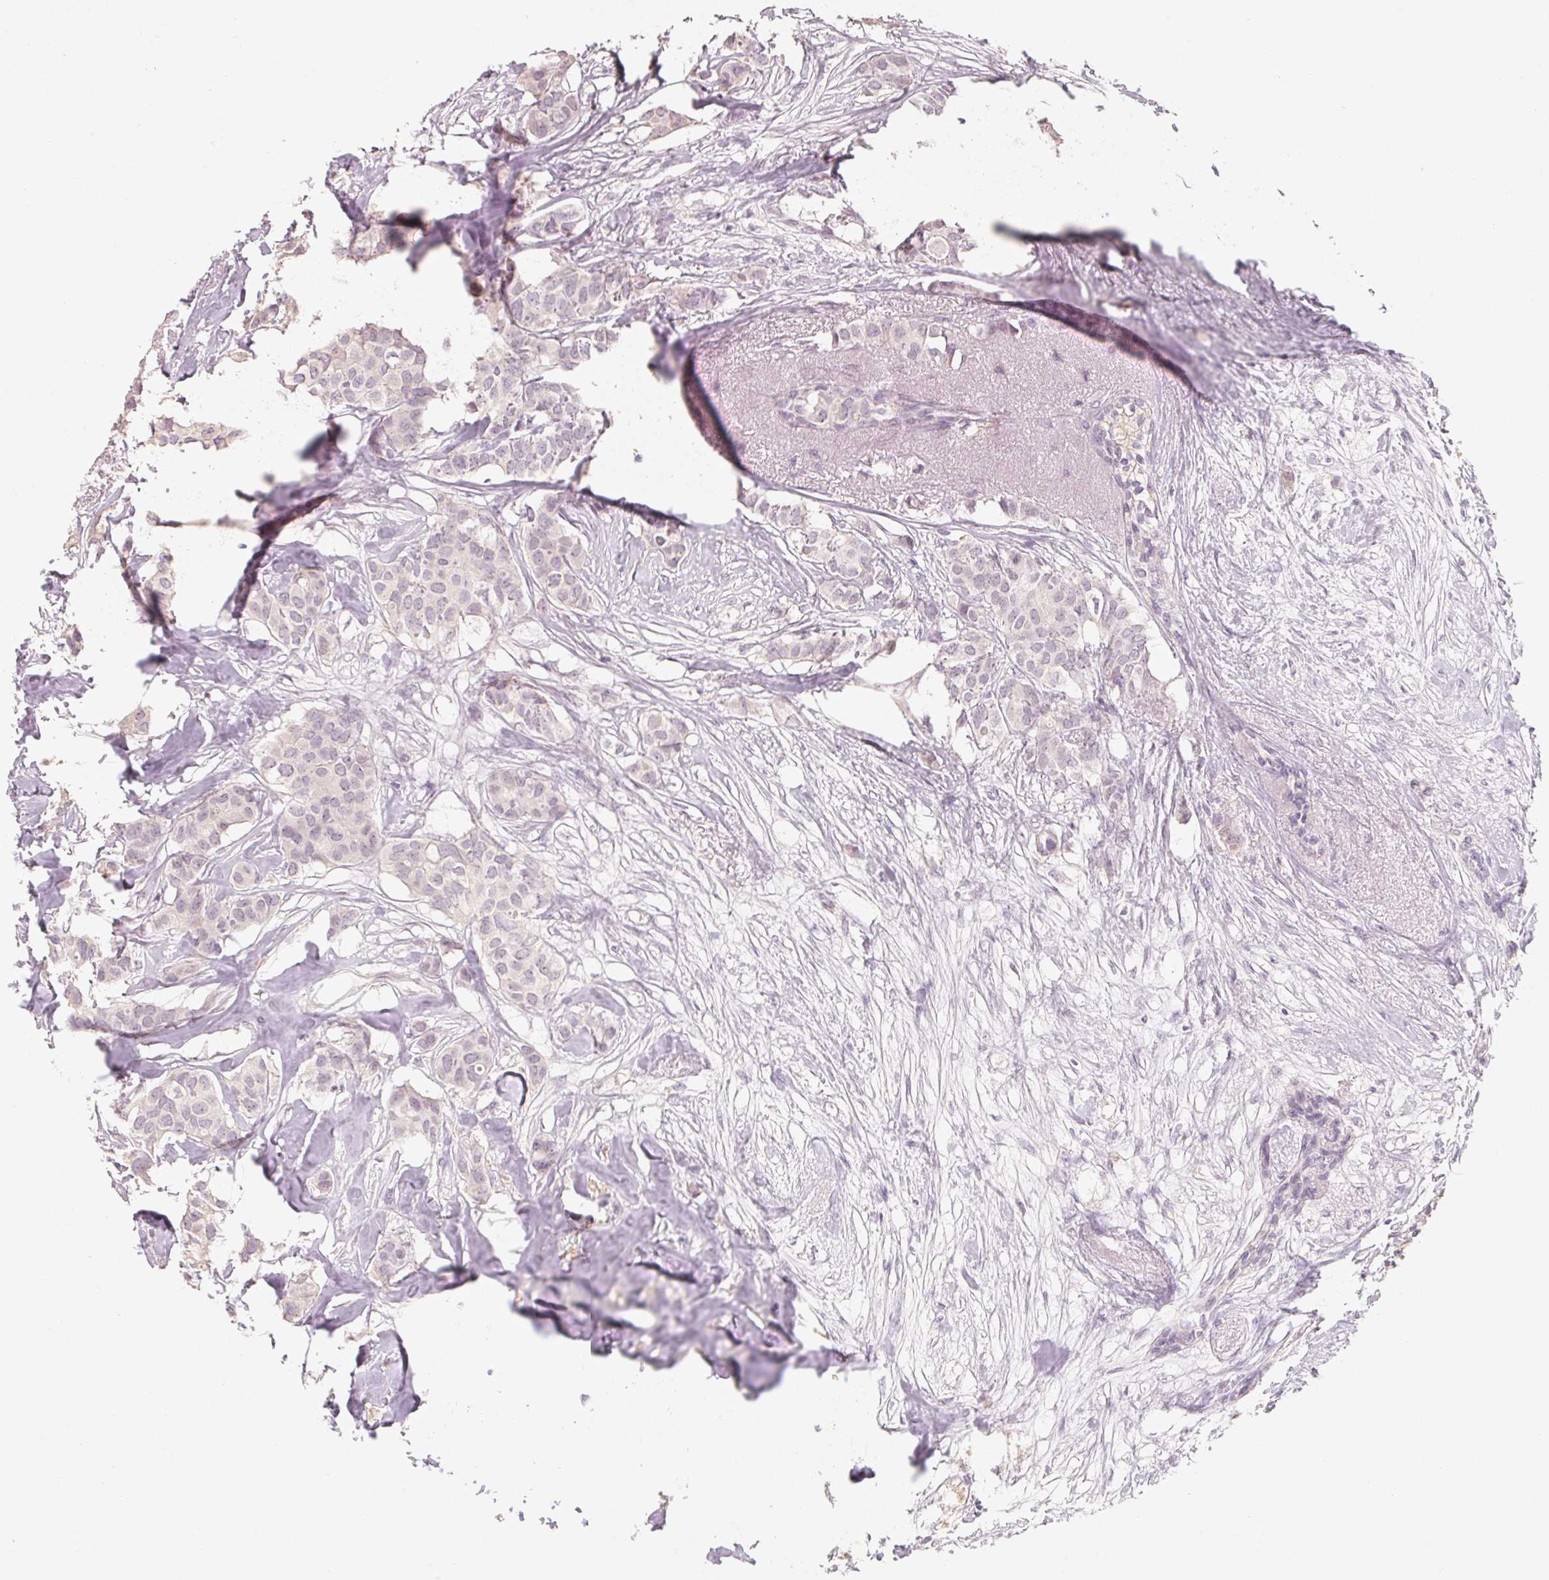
{"staining": {"intensity": "weak", "quantity": "25%-75%", "location": "cytoplasmic/membranous"}, "tissue": "breast cancer", "cell_type": "Tumor cells", "image_type": "cancer", "snomed": [{"axis": "morphology", "description": "Duct carcinoma"}, {"axis": "topography", "description": "Breast"}], "caption": "The micrograph exhibits immunohistochemical staining of breast cancer. There is weak cytoplasmic/membranous staining is seen in approximately 25%-75% of tumor cells. The protein is stained brown, and the nuclei are stained in blue (DAB IHC with brightfield microscopy, high magnification).", "gene": "CAPZA3", "patient": {"sex": "female", "age": 62}}